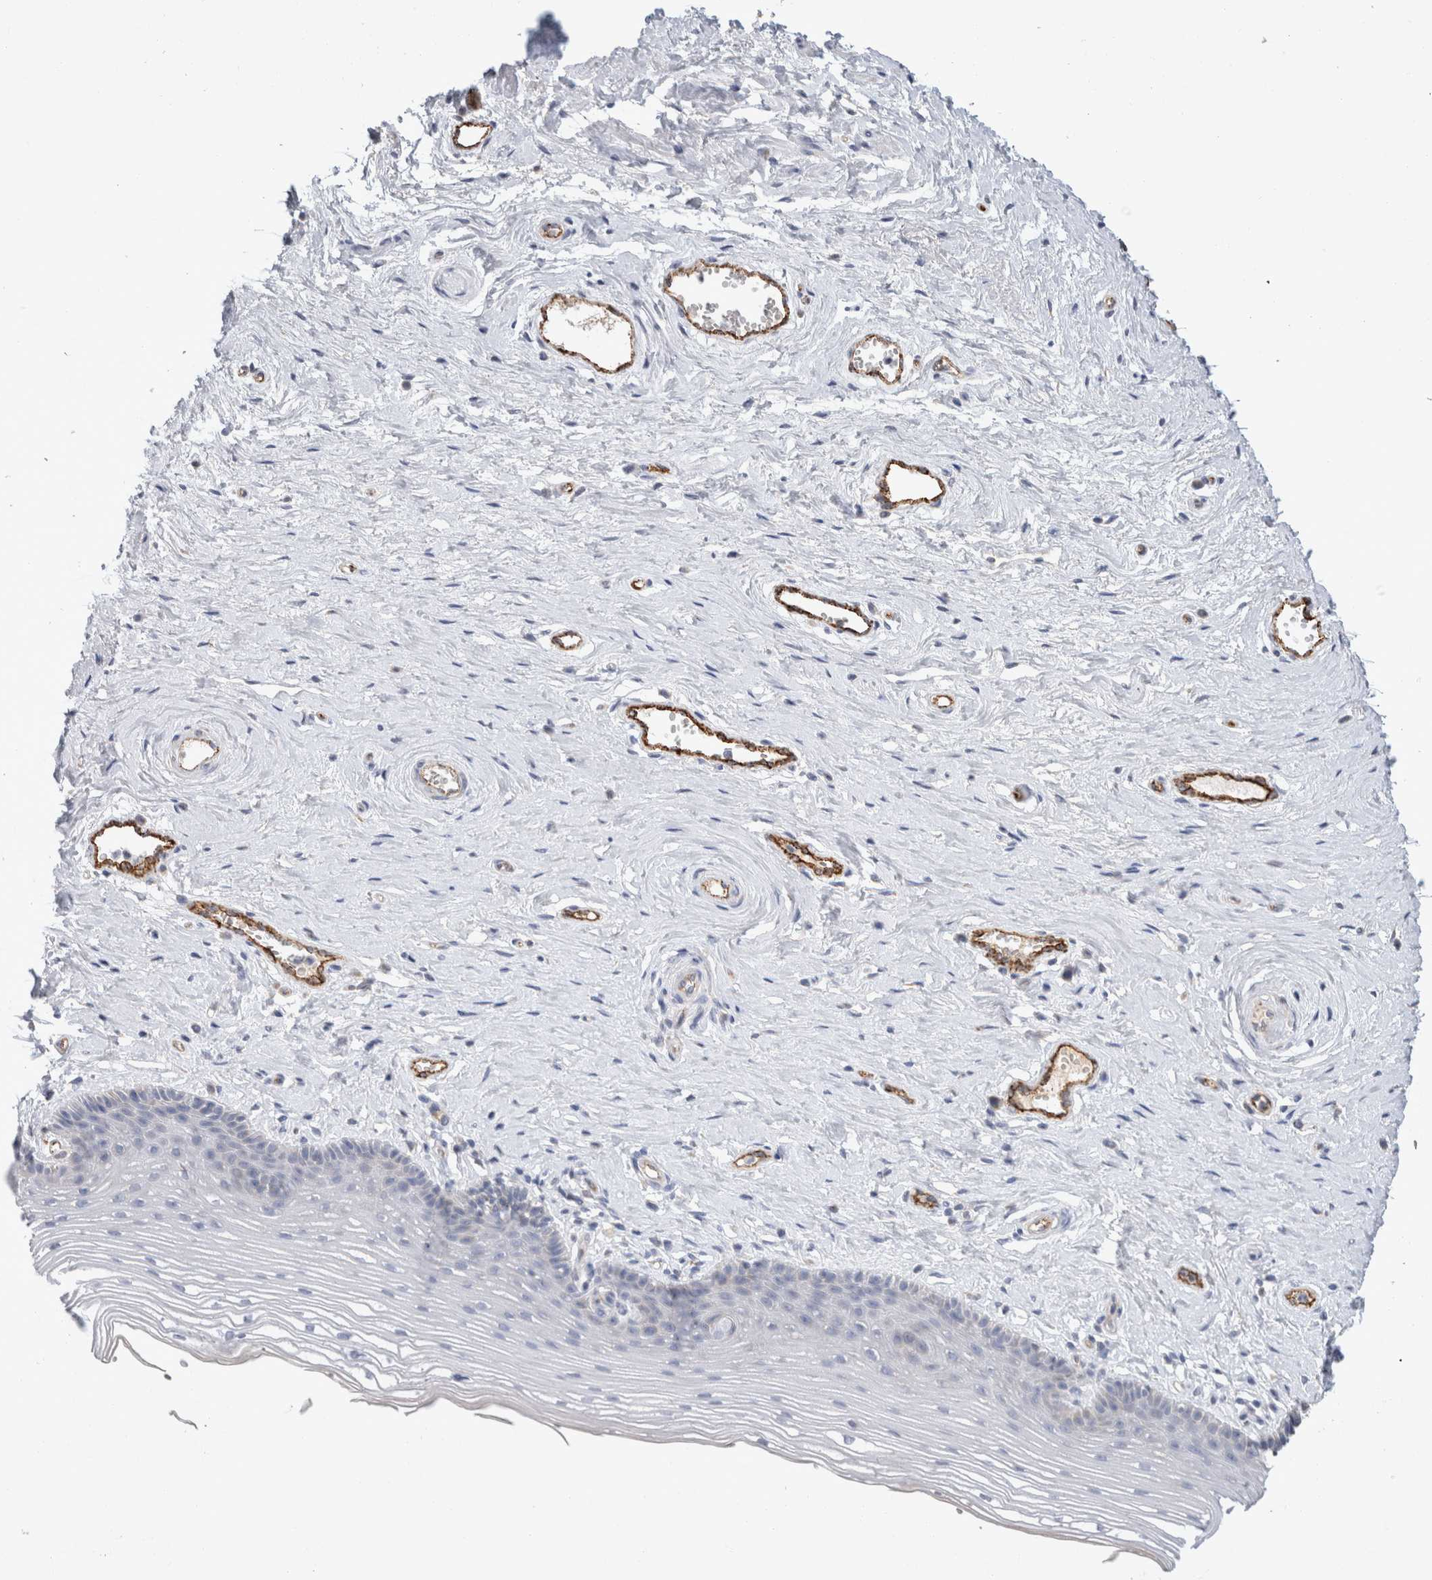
{"staining": {"intensity": "weak", "quantity": "<25%", "location": "cytoplasmic/membranous"}, "tissue": "vagina", "cell_type": "Squamous epithelial cells", "image_type": "normal", "snomed": [{"axis": "morphology", "description": "Normal tissue, NOS"}, {"axis": "topography", "description": "Vagina"}], "caption": "DAB immunohistochemical staining of unremarkable vagina shows no significant positivity in squamous epithelial cells.", "gene": "IARS2", "patient": {"sex": "female", "age": 46}}